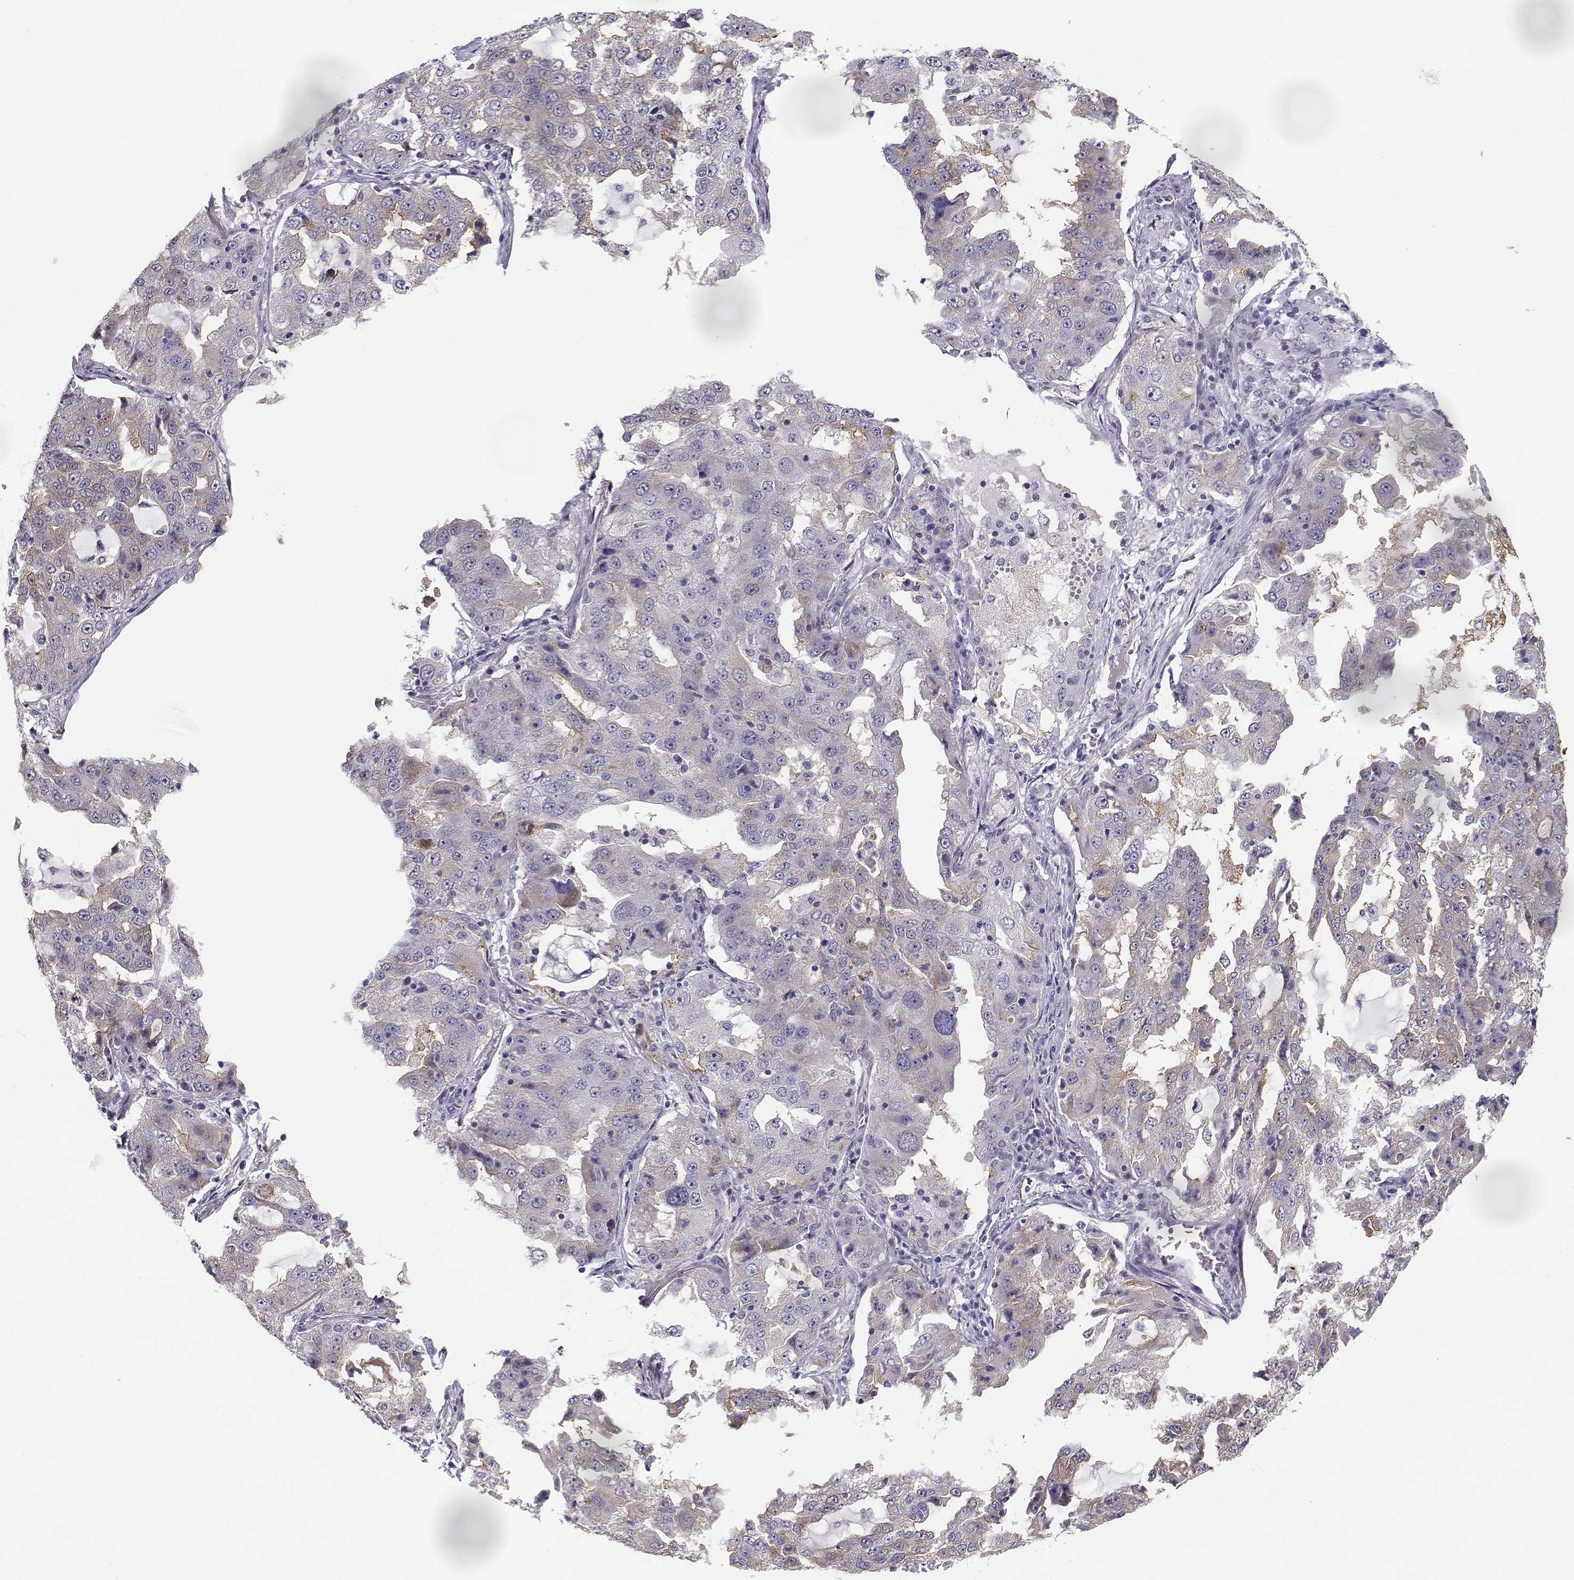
{"staining": {"intensity": "weak", "quantity": "<25%", "location": "cytoplasmic/membranous"}, "tissue": "lung cancer", "cell_type": "Tumor cells", "image_type": "cancer", "snomed": [{"axis": "morphology", "description": "Adenocarcinoma, NOS"}, {"axis": "topography", "description": "Lung"}], "caption": "There is no significant expression in tumor cells of lung cancer (adenocarcinoma).", "gene": "CREB3L3", "patient": {"sex": "female", "age": 61}}